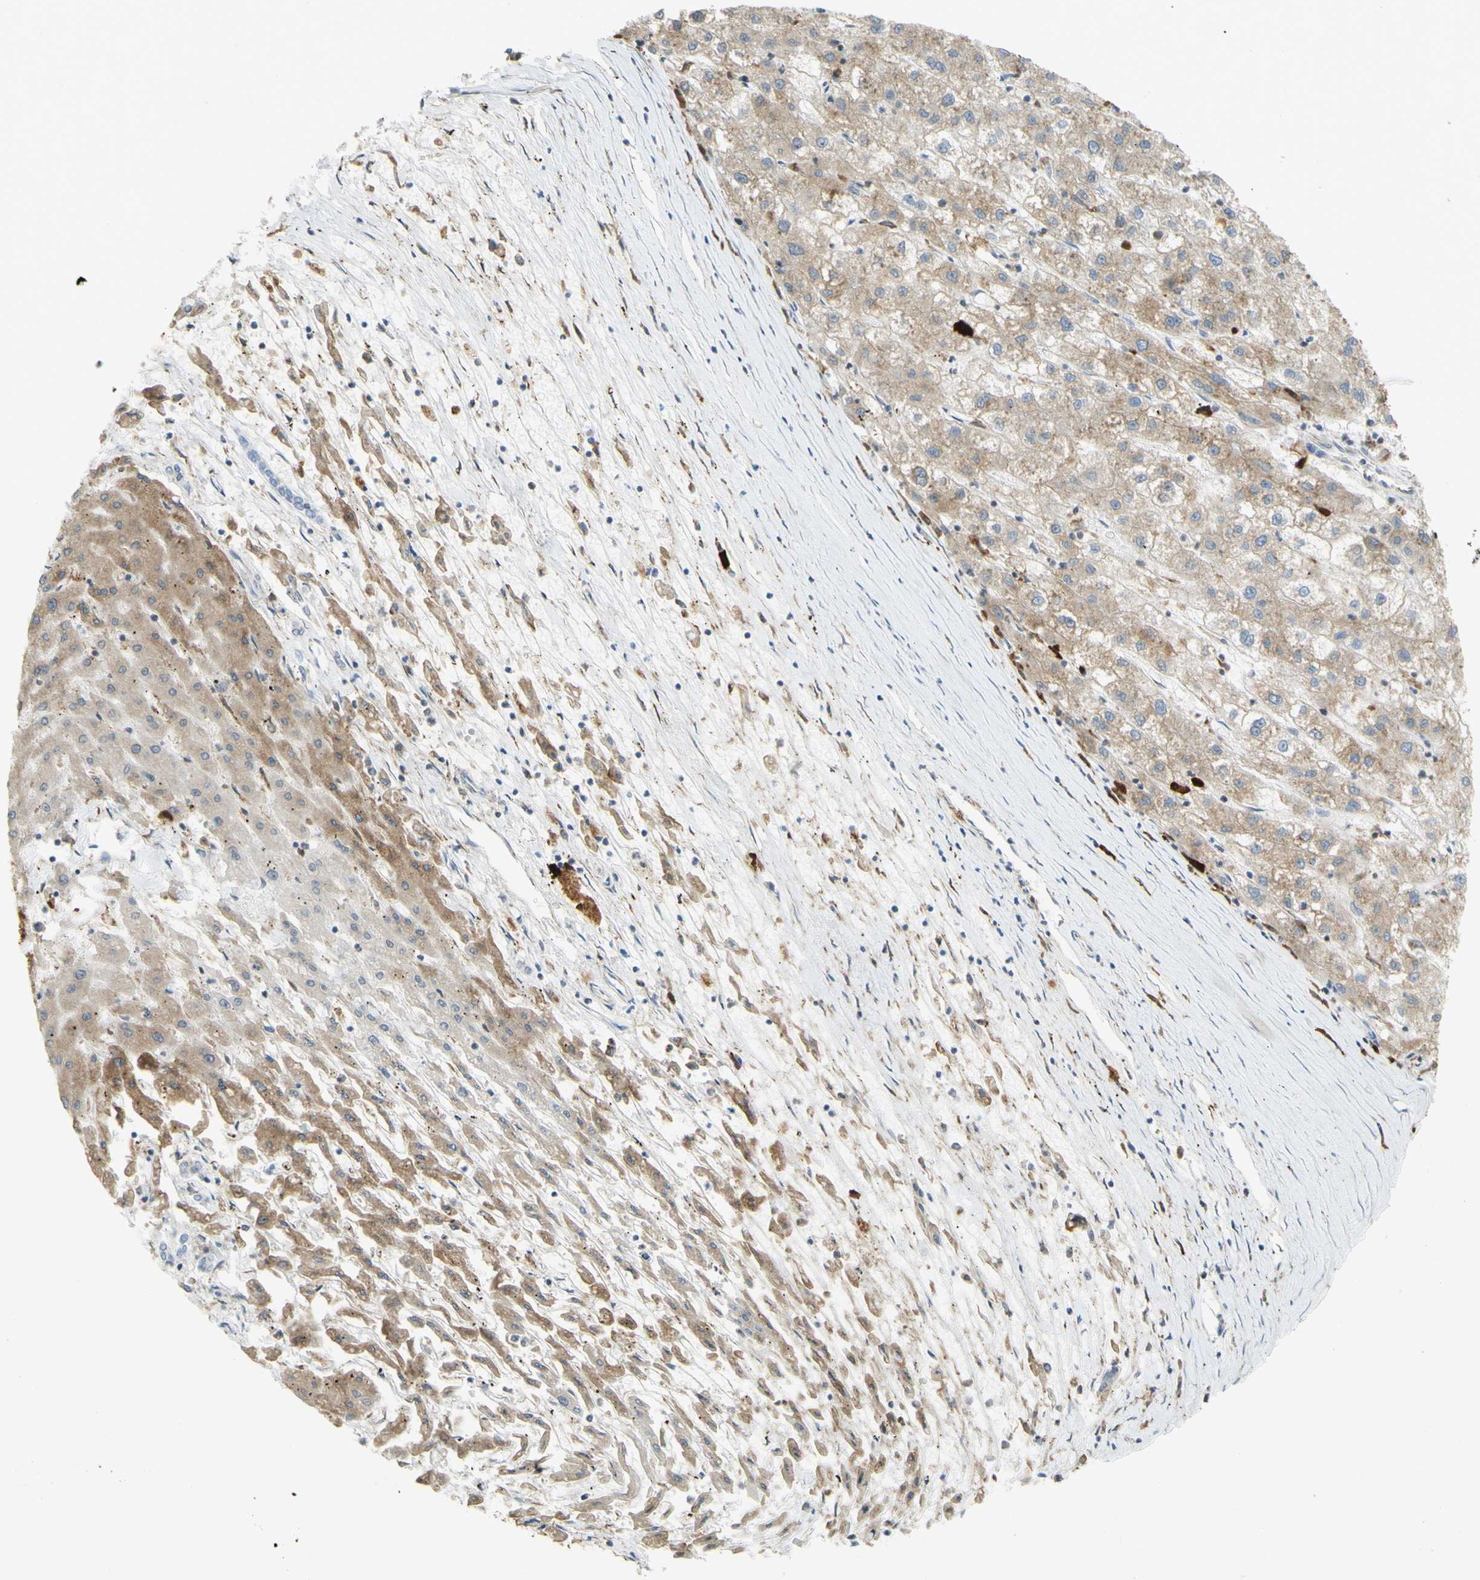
{"staining": {"intensity": "moderate", "quantity": ">75%", "location": "cytoplasmic/membranous"}, "tissue": "liver cancer", "cell_type": "Tumor cells", "image_type": "cancer", "snomed": [{"axis": "morphology", "description": "Carcinoma, Hepatocellular, NOS"}, {"axis": "topography", "description": "Liver"}], "caption": "Liver cancer stained for a protein (brown) shows moderate cytoplasmic/membranous positive staining in approximately >75% of tumor cells.", "gene": "MANF", "patient": {"sex": "male", "age": 72}}